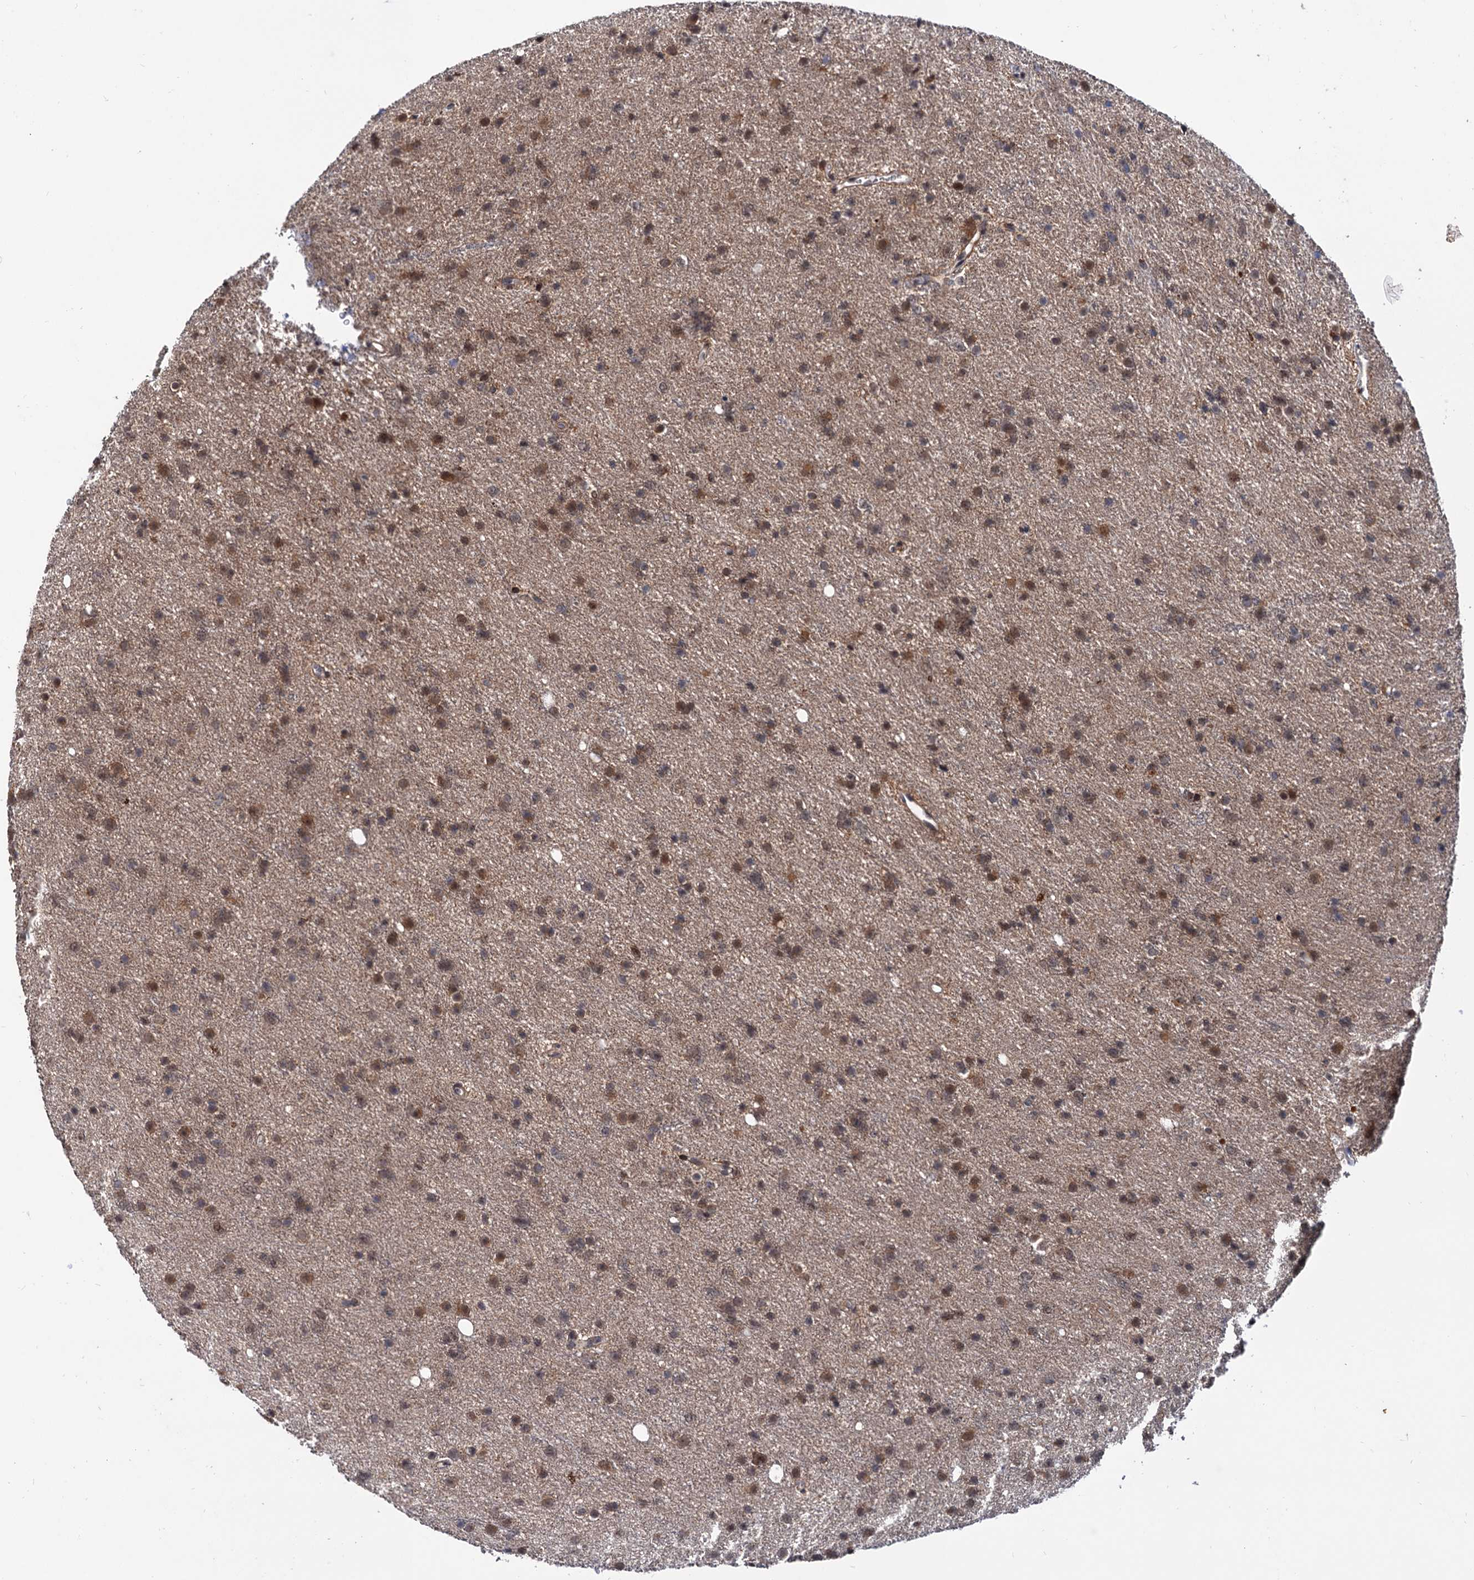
{"staining": {"intensity": "moderate", "quantity": "25%-75%", "location": "cytoplasmic/membranous,nuclear"}, "tissue": "glioma", "cell_type": "Tumor cells", "image_type": "cancer", "snomed": [{"axis": "morphology", "description": "Glioma, malignant, Low grade"}, {"axis": "topography", "description": "Cerebral cortex"}], "caption": "Approximately 25%-75% of tumor cells in human low-grade glioma (malignant) exhibit moderate cytoplasmic/membranous and nuclear protein positivity as visualized by brown immunohistochemical staining.", "gene": "RNASEH2B", "patient": {"sex": "female", "age": 39}}